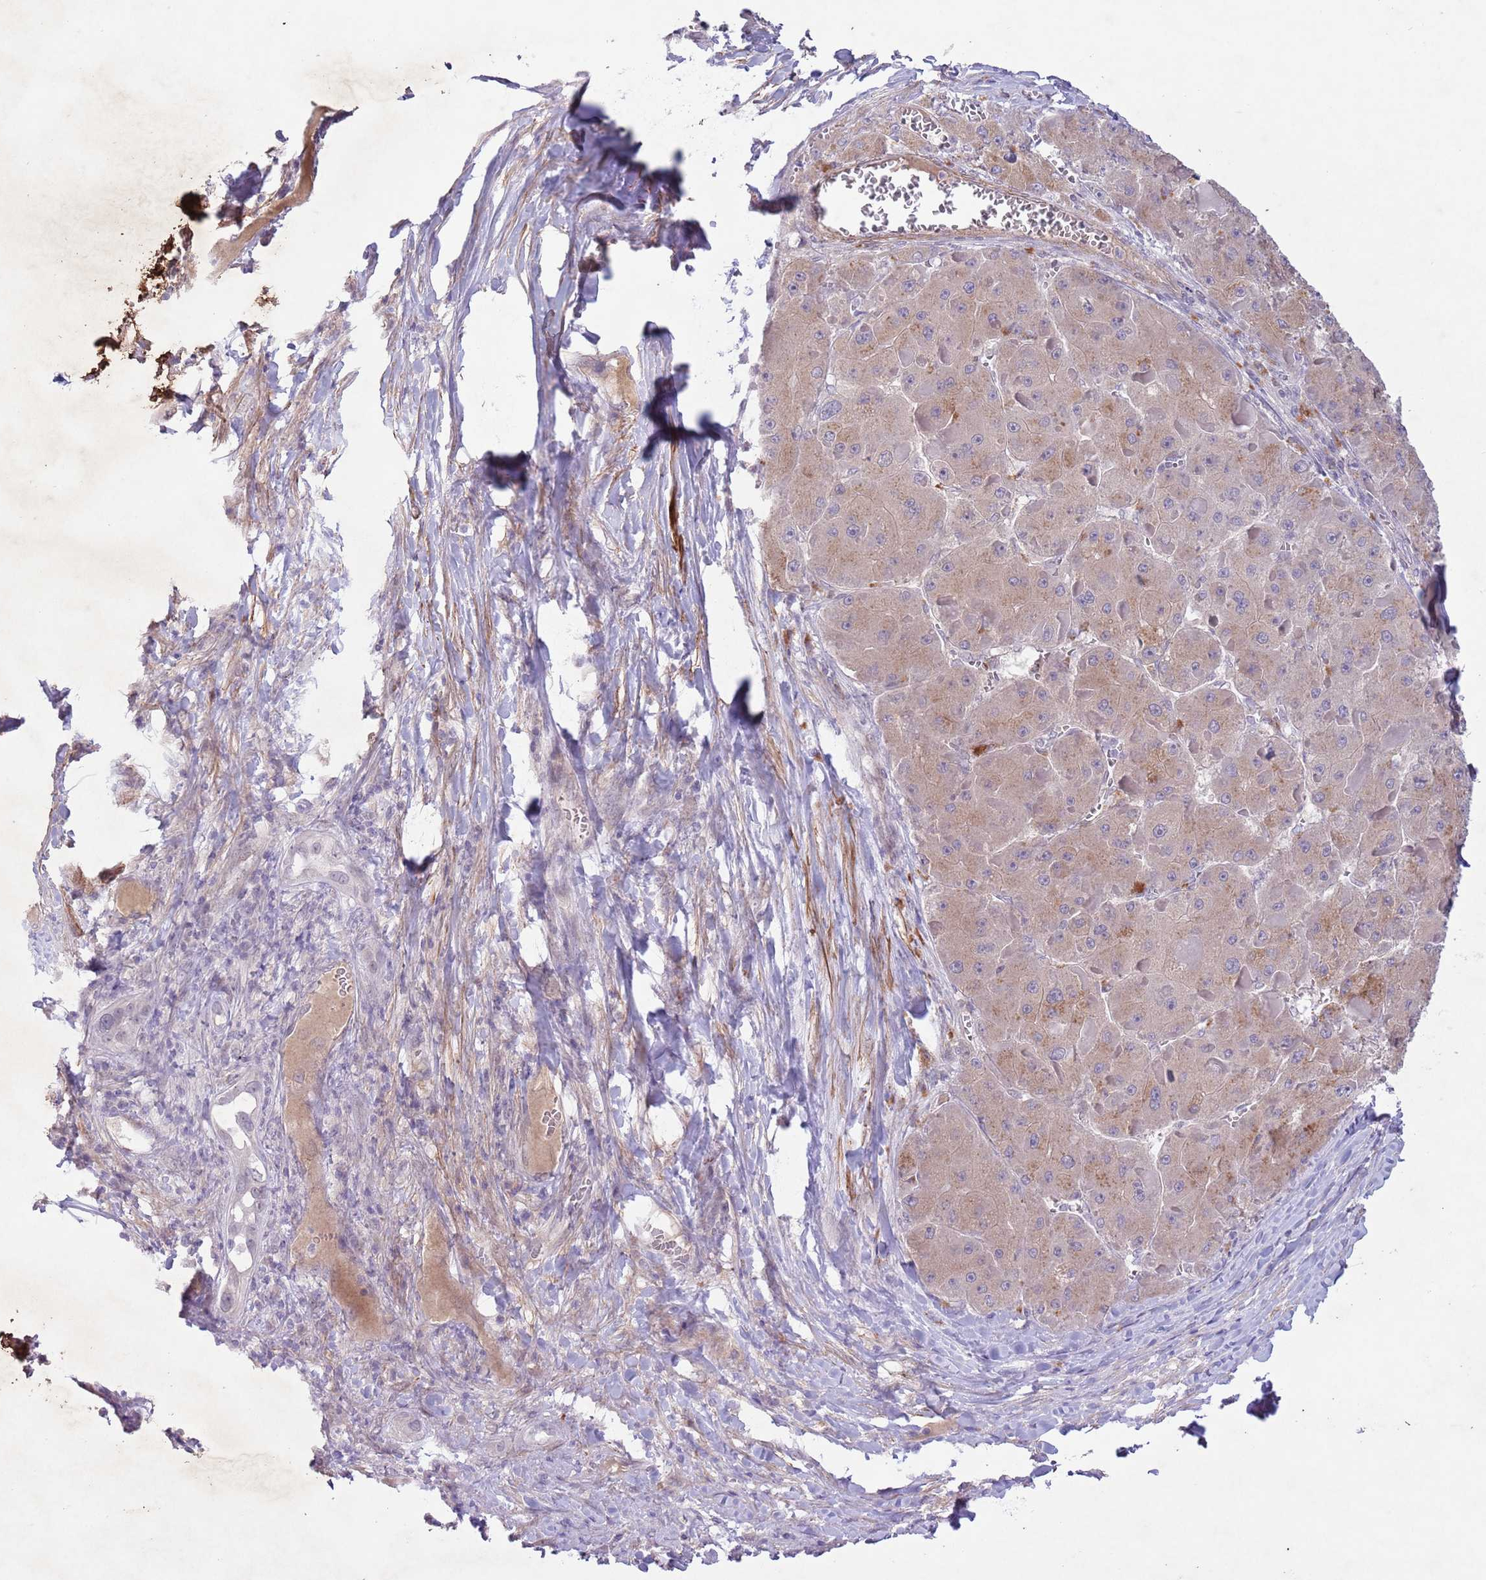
{"staining": {"intensity": "weak", "quantity": ">75%", "location": "cytoplasmic/membranous"}, "tissue": "liver cancer", "cell_type": "Tumor cells", "image_type": "cancer", "snomed": [{"axis": "morphology", "description": "Carcinoma, Hepatocellular, NOS"}, {"axis": "topography", "description": "Liver"}], "caption": "Immunohistochemistry (IHC) image of neoplastic tissue: human liver cancer stained using immunohistochemistry (IHC) demonstrates low levels of weak protein expression localized specifically in the cytoplasmic/membranous of tumor cells, appearing as a cytoplasmic/membranous brown color.", "gene": "CCNI", "patient": {"sex": "female", "age": 73}}